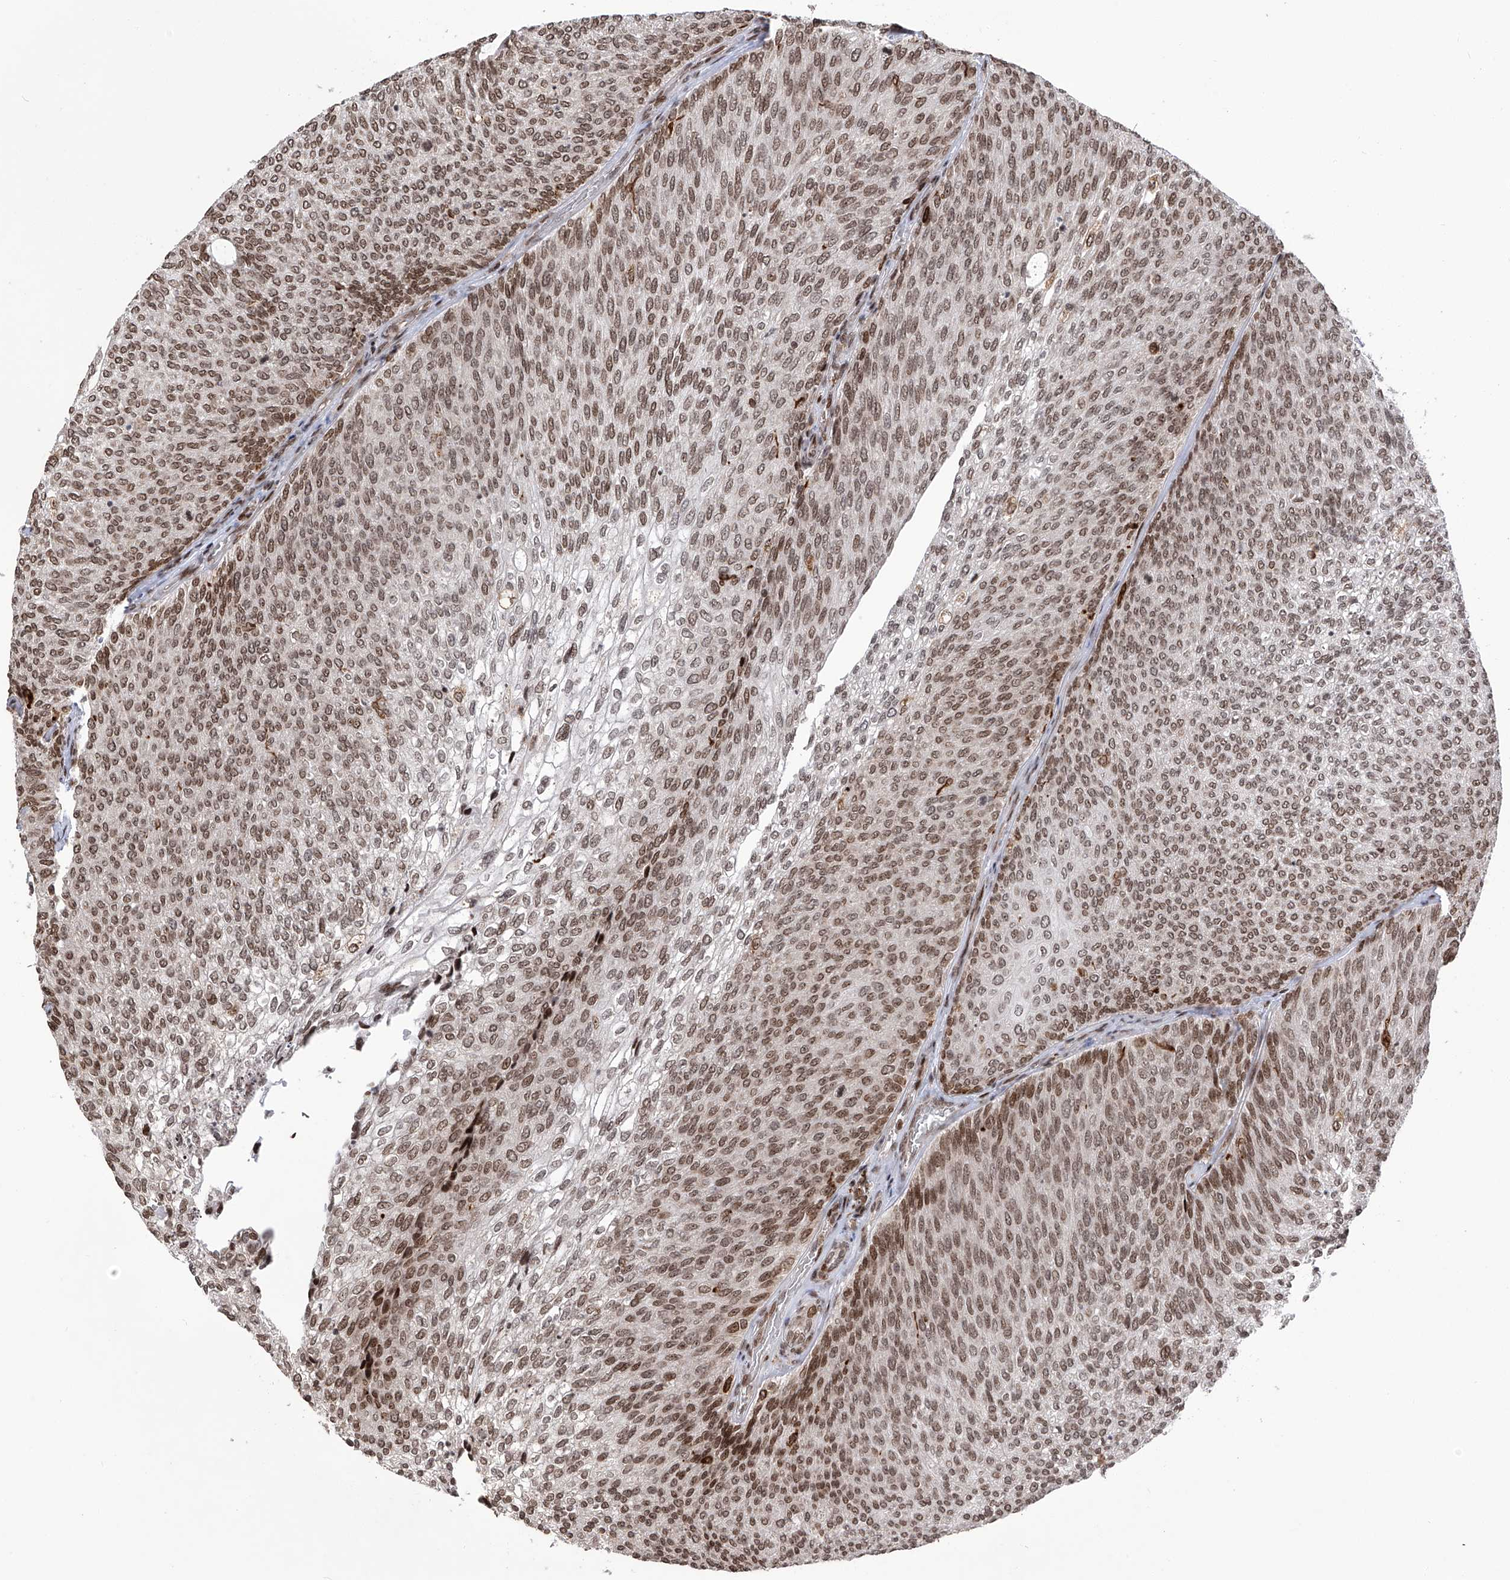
{"staining": {"intensity": "moderate", "quantity": ">75%", "location": "nuclear"}, "tissue": "urothelial cancer", "cell_type": "Tumor cells", "image_type": "cancer", "snomed": [{"axis": "morphology", "description": "Urothelial carcinoma, Low grade"}, {"axis": "topography", "description": "Urinary bladder"}], "caption": "A high-resolution image shows immunohistochemistry (IHC) staining of urothelial cancer, which reveals moderate nuclear staining in about >75% of tumor cells.", "gene": "PAK1IP1", "patient": {"sex": "female", "age": 79}}